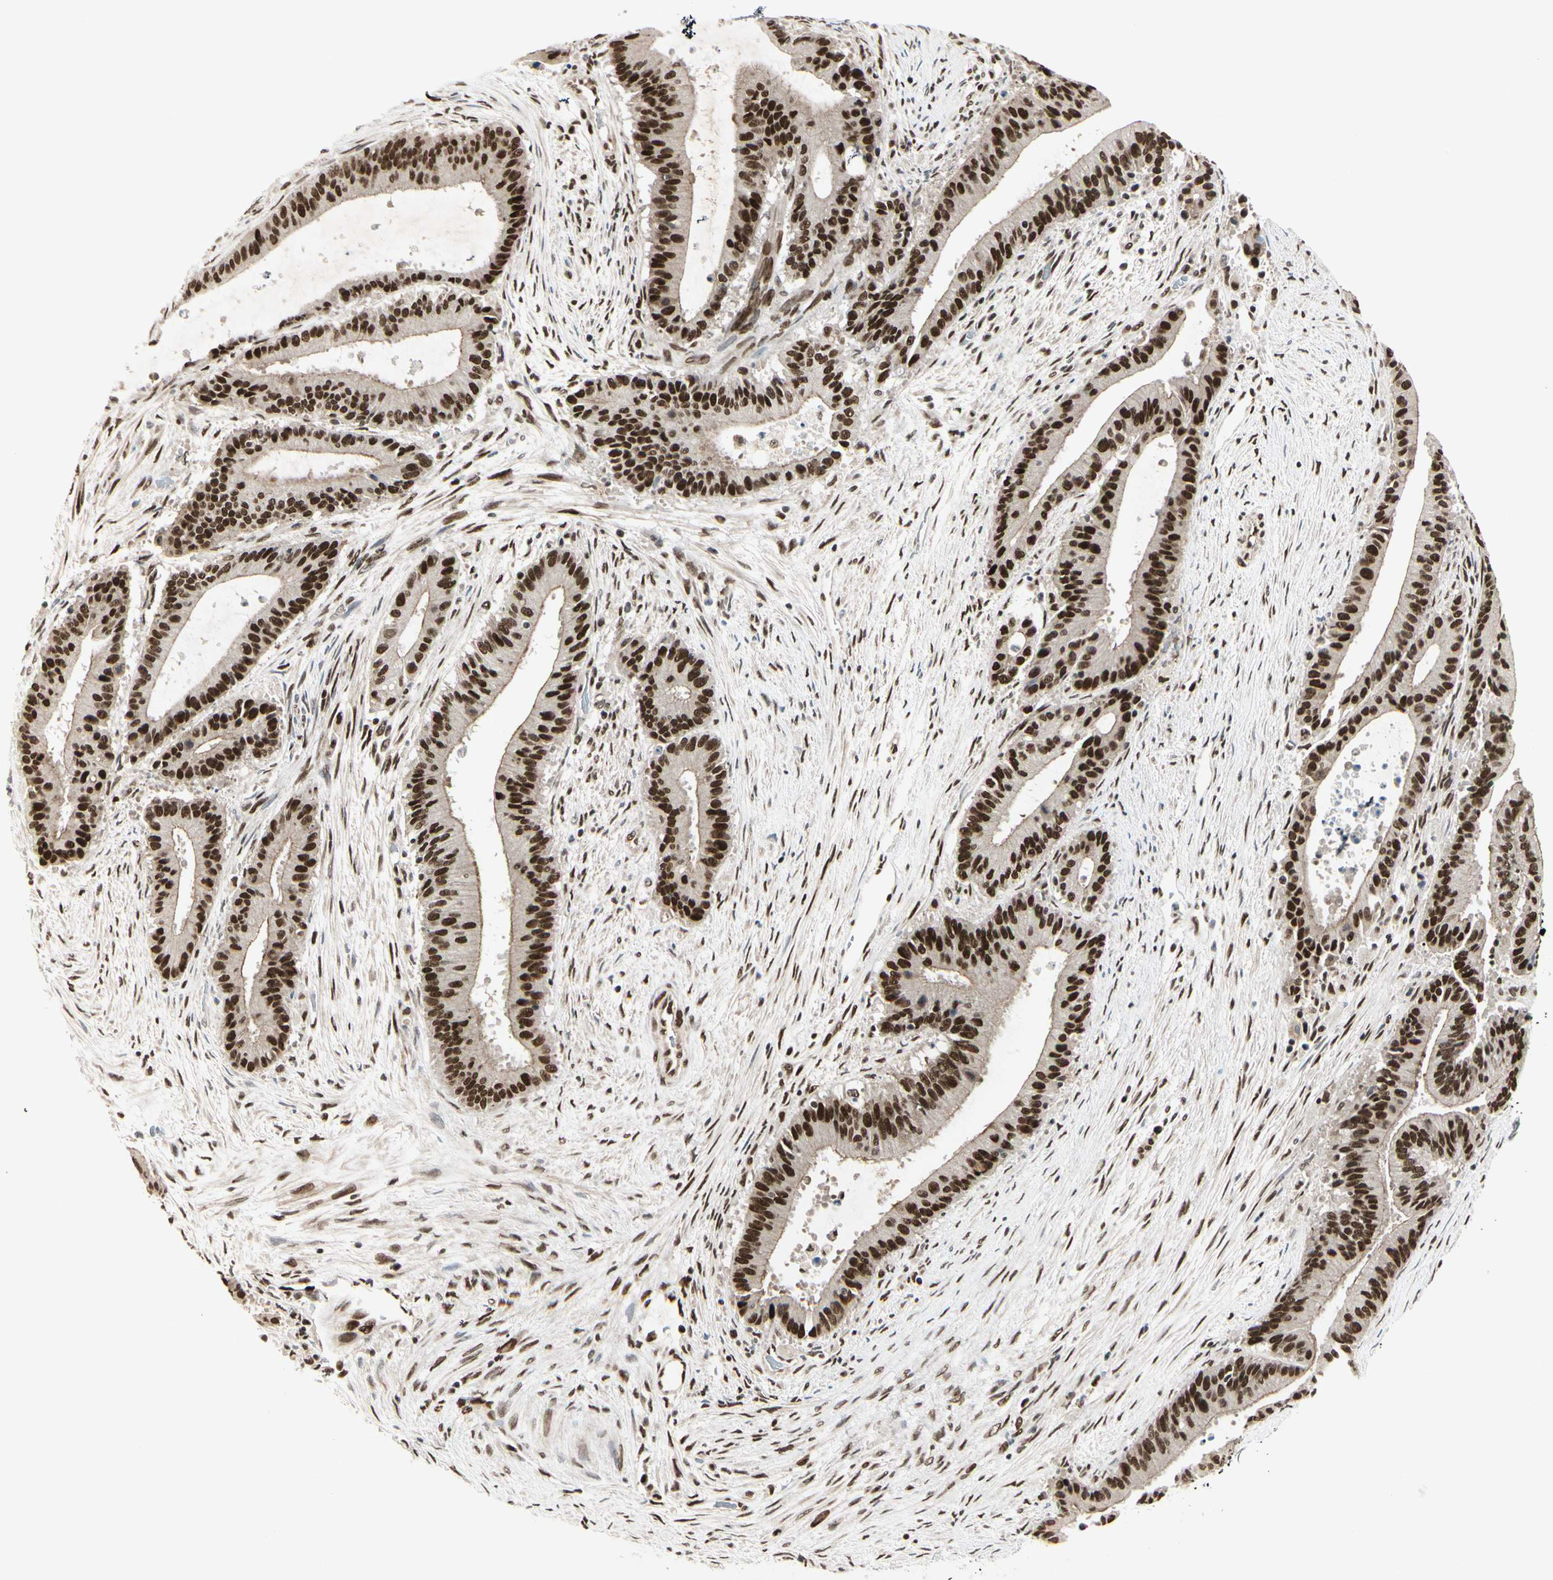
{"staining": {"intensity": "strong", "quantity": ">75%", "location": "nuclear"}, "tissue": "liver cancer", "cell_type": "Tumor cells", "image_type": "cancer", "snomed": [{"axis": "morphology", "description": "Cholangiocarcinoma"}, {"axis": "topography", "description": "Liver"}], "caption": "Immunohistochemical staining of human liver cholangiocarcinoma reveals high levels of strong nuclear staining in about >75% of tumor cells.", "gene": "CHAMP1", "patient": {"sex": "female", "age": 73}}